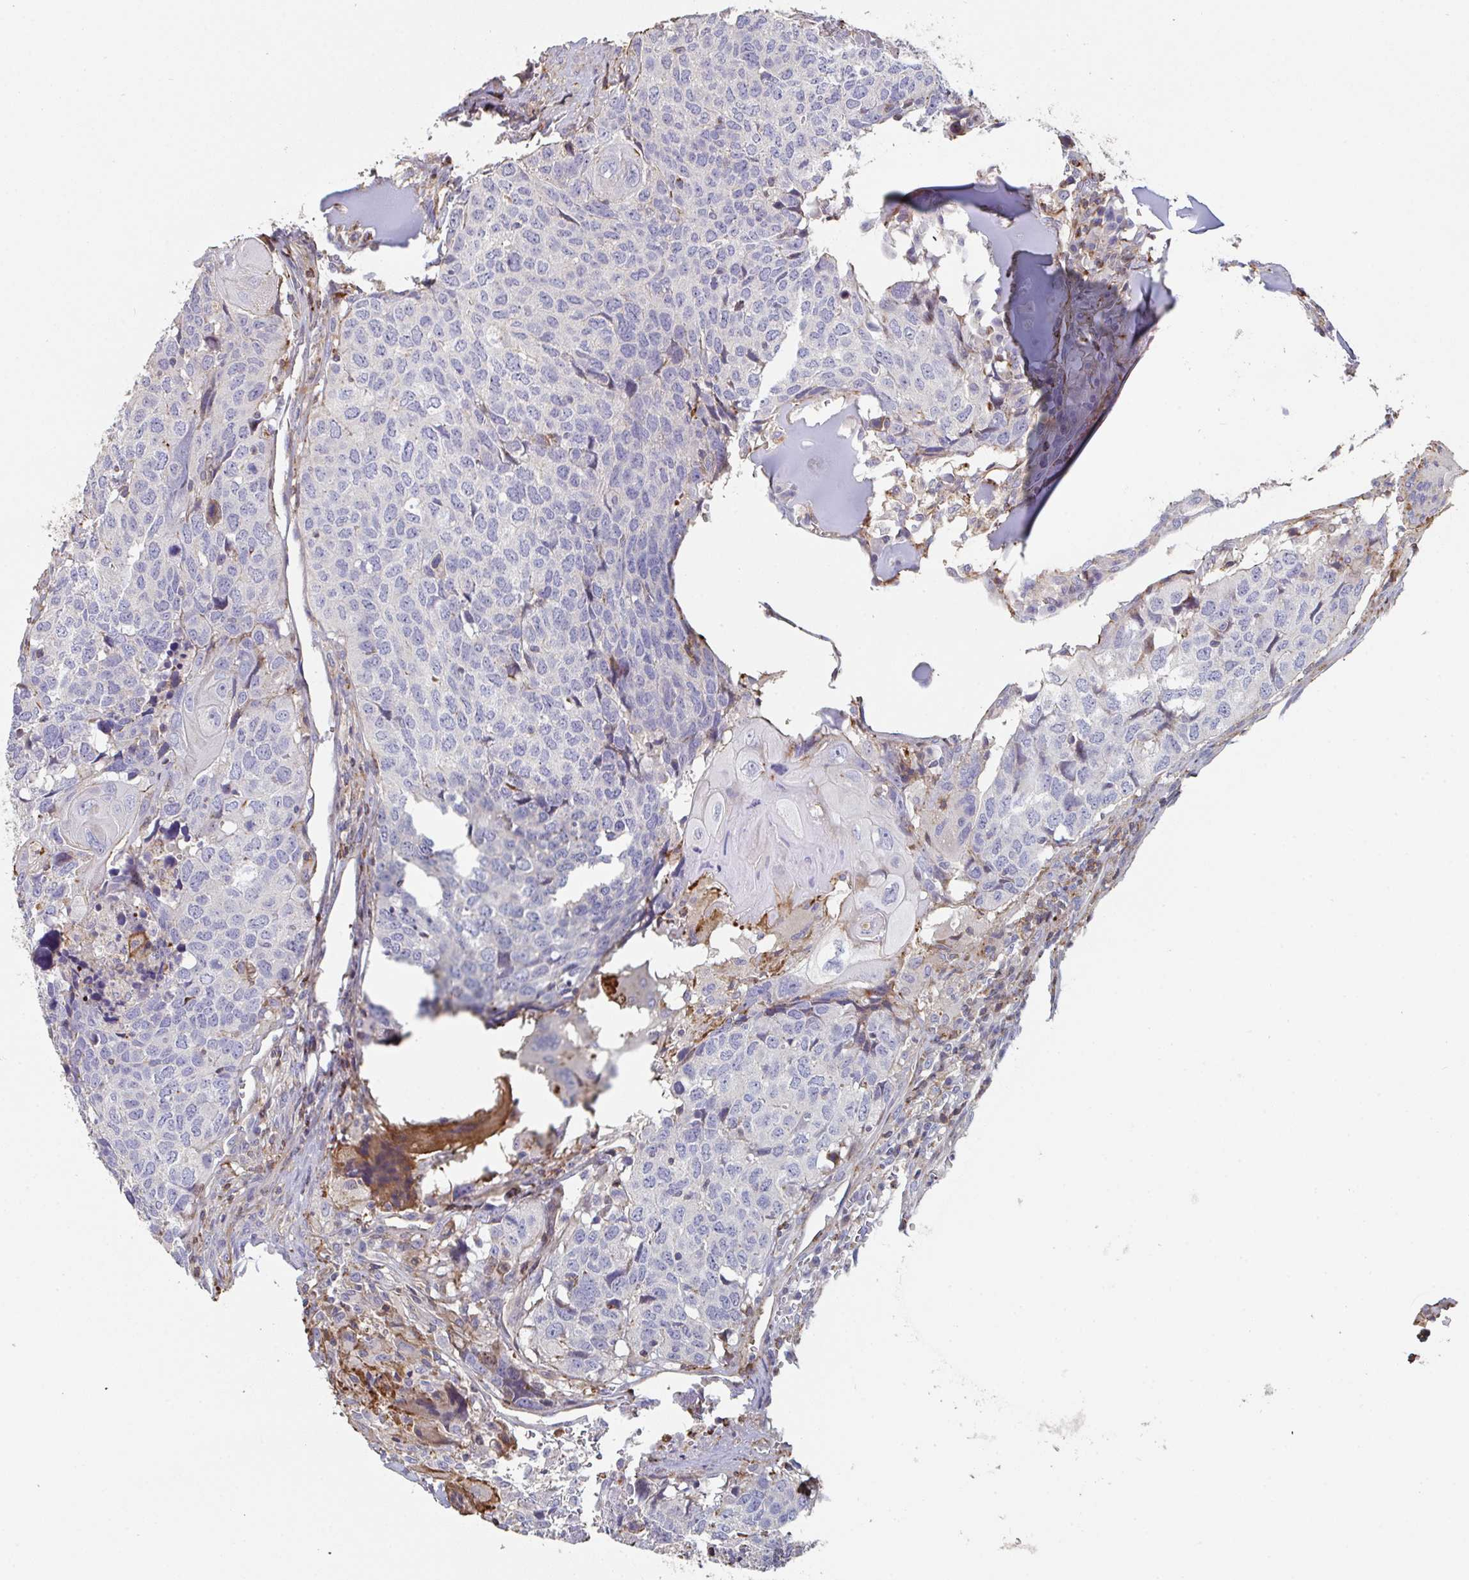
{"staining": {"intensity": "negative", "quantity": "none", "location": "none"}, "tissue": "head and neck cancer", "cell_type": "Tumor cells", "image_type": "cancer", "snomed": [{"axis": "morphology", "description": "Normal tissue, NOS"}, {"axis": "morphology", "description": "Squamous cell carcinoma, NOS"}, {"axis": "topography", "description": "Skeletal muscle"}, {"axis": "topography", "description": "Vascular tissue"}, {"axis": "topography", "description": "Peripheral nerve tissue"}, {"axis": "topography", "description": "Head-Neck"}], "caption": "Photomicrograph shows no significant protein staining in tumor cells of squamous cell carcinoma (head and neck).", "gene": "FZD2", "patient": {"sex": "male", "age": 66}}